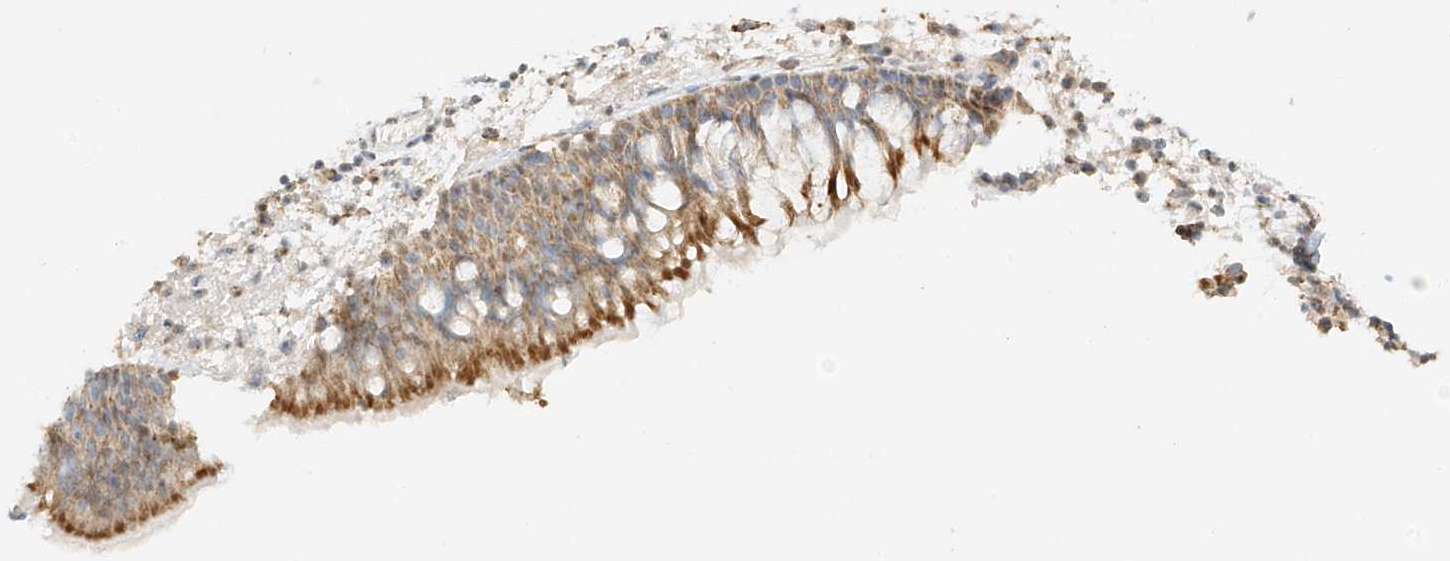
{"staining": {"intensity": "moderate", "quantity": ">75%", "location": "cytoplasmic/membranous"}, "tissue": "nasopharynx", "cell_type": "Respiratory epithelial cells", "image_type": "normal", "snomed": [{"axis": "morphology", "description": "Normal tissue, NOS"}, {"axis": "morphology", "description": "Inflammation, NOS"}, {"axis": "morphology", "description": "Malignant melanoma, Metastatic site"}, {"axis": "topography", "description": "Nasopharynx"}], "caption": "Brown immunohistochemical staining in benign human nasopharynx displays moderate cytoplasmic/membranous expression in approximately >75% of respiratory epithelial cells. (brown staining indicates protein expression, while blue staining denotes nuclei).", "gene": "MIPEP", "patient": {"sex": "male", "age": 70}}